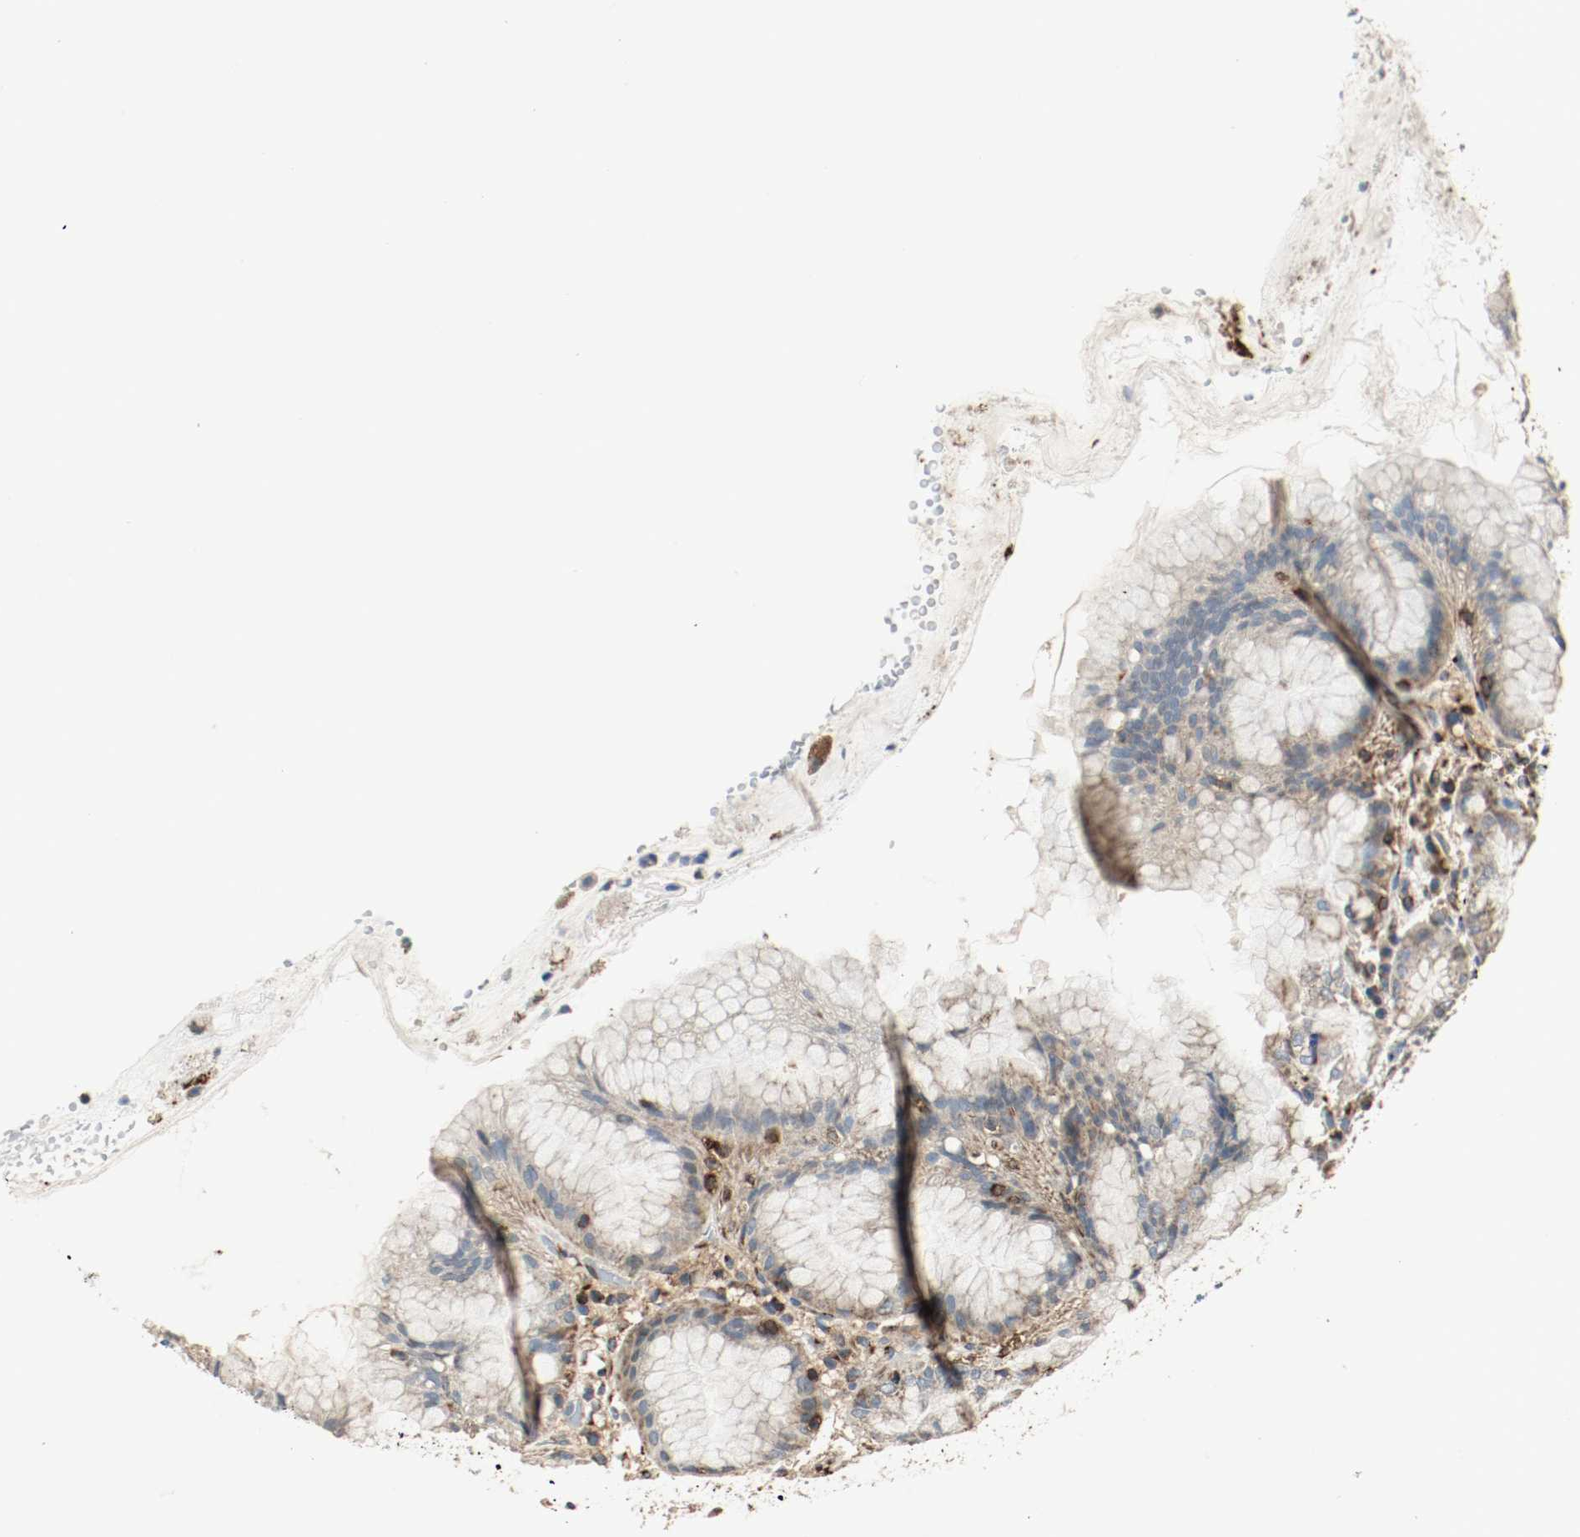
{"staining": {"intensity": "strong", "quantity": ">75%", "location": "cytoplasmic/membranous"}, "tissue": "stomach", "cell_type": "Glandular cells", "image_type": "normal", "snomed": [{"axis": "morphology", "description": "Normal tissue, NOS"}, {"axis": "topography", "description": "Stomach"}, {"axis": "topography", "description": "Stomach, lower"}], "caption": "Immunohistochemistry (IHC) histopathology image of unremarkable human stomach stained for a protein (brown), which exhibits high levels of strong cytoplasmic/membranous positivity in approximately >75% of glandular cells.", "gene": "PLCG1", "patient": {"sex": "female", "age": 75}}